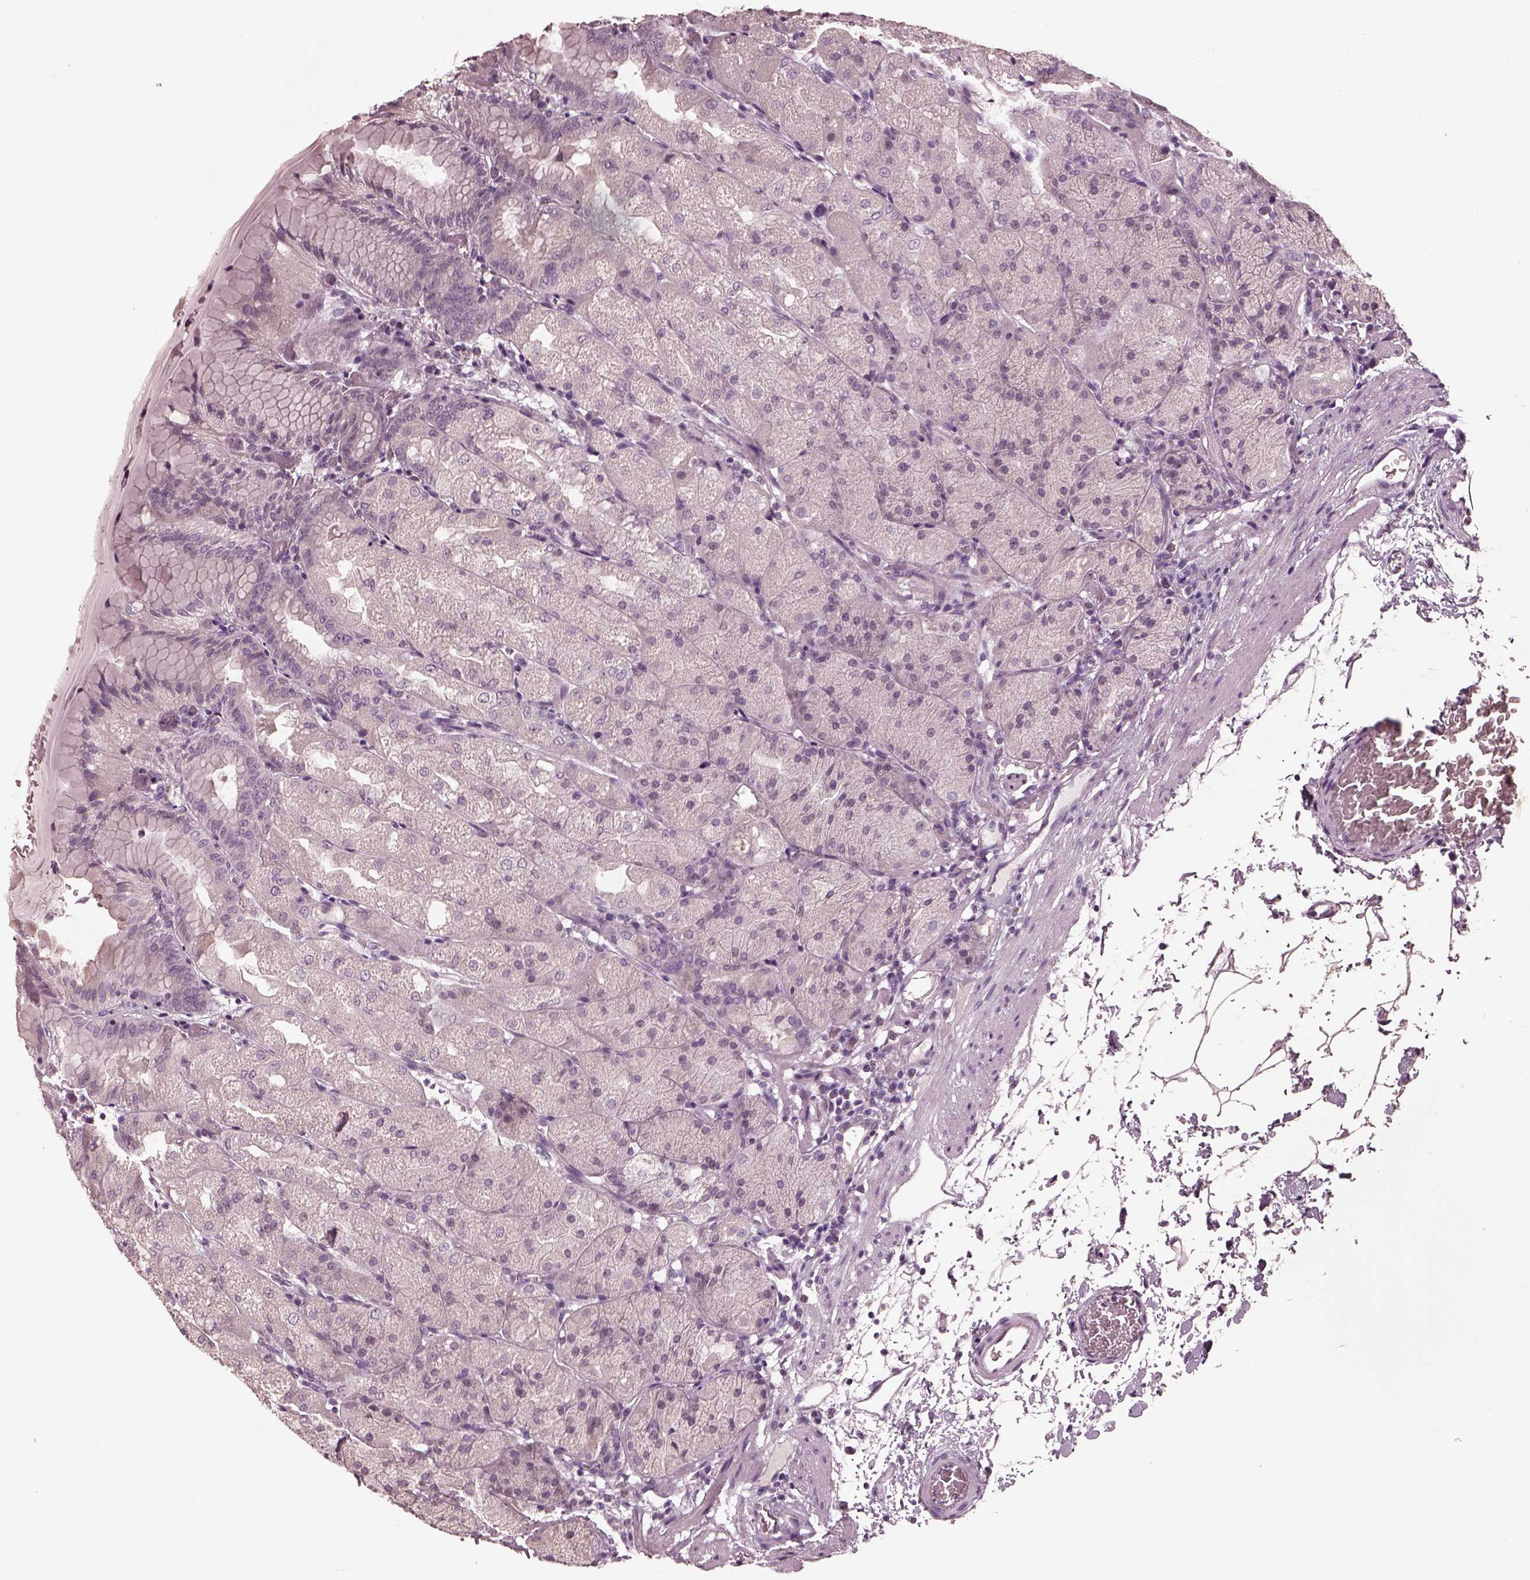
{"staining": {"intensity": "negative", "quantity": "none", "location": "none"}, "tissue": "stomach", "cell_type": "Glandular cells", "image_type": "normal", "snomed": [{"axis": "morphology", "description": "Normal tissue, NOS"}, {"axis": "topography", "description": "Stomach, upper"}, {"axis": "topography", "description": "Stomach"}, {"axis": "topography", "description": "Stomach, lower"}], "caption": "High power microscopy photomicrograph of an immunohistochemistry micrograph of normal stomach, revealing no significant staining in glandular cells. The staining is performed using DAB brown chromogen with nuclei counter-stained in using hematoxylin.", "gene": "RCVRN", "patient": {"sex": "male", "age": 62}}